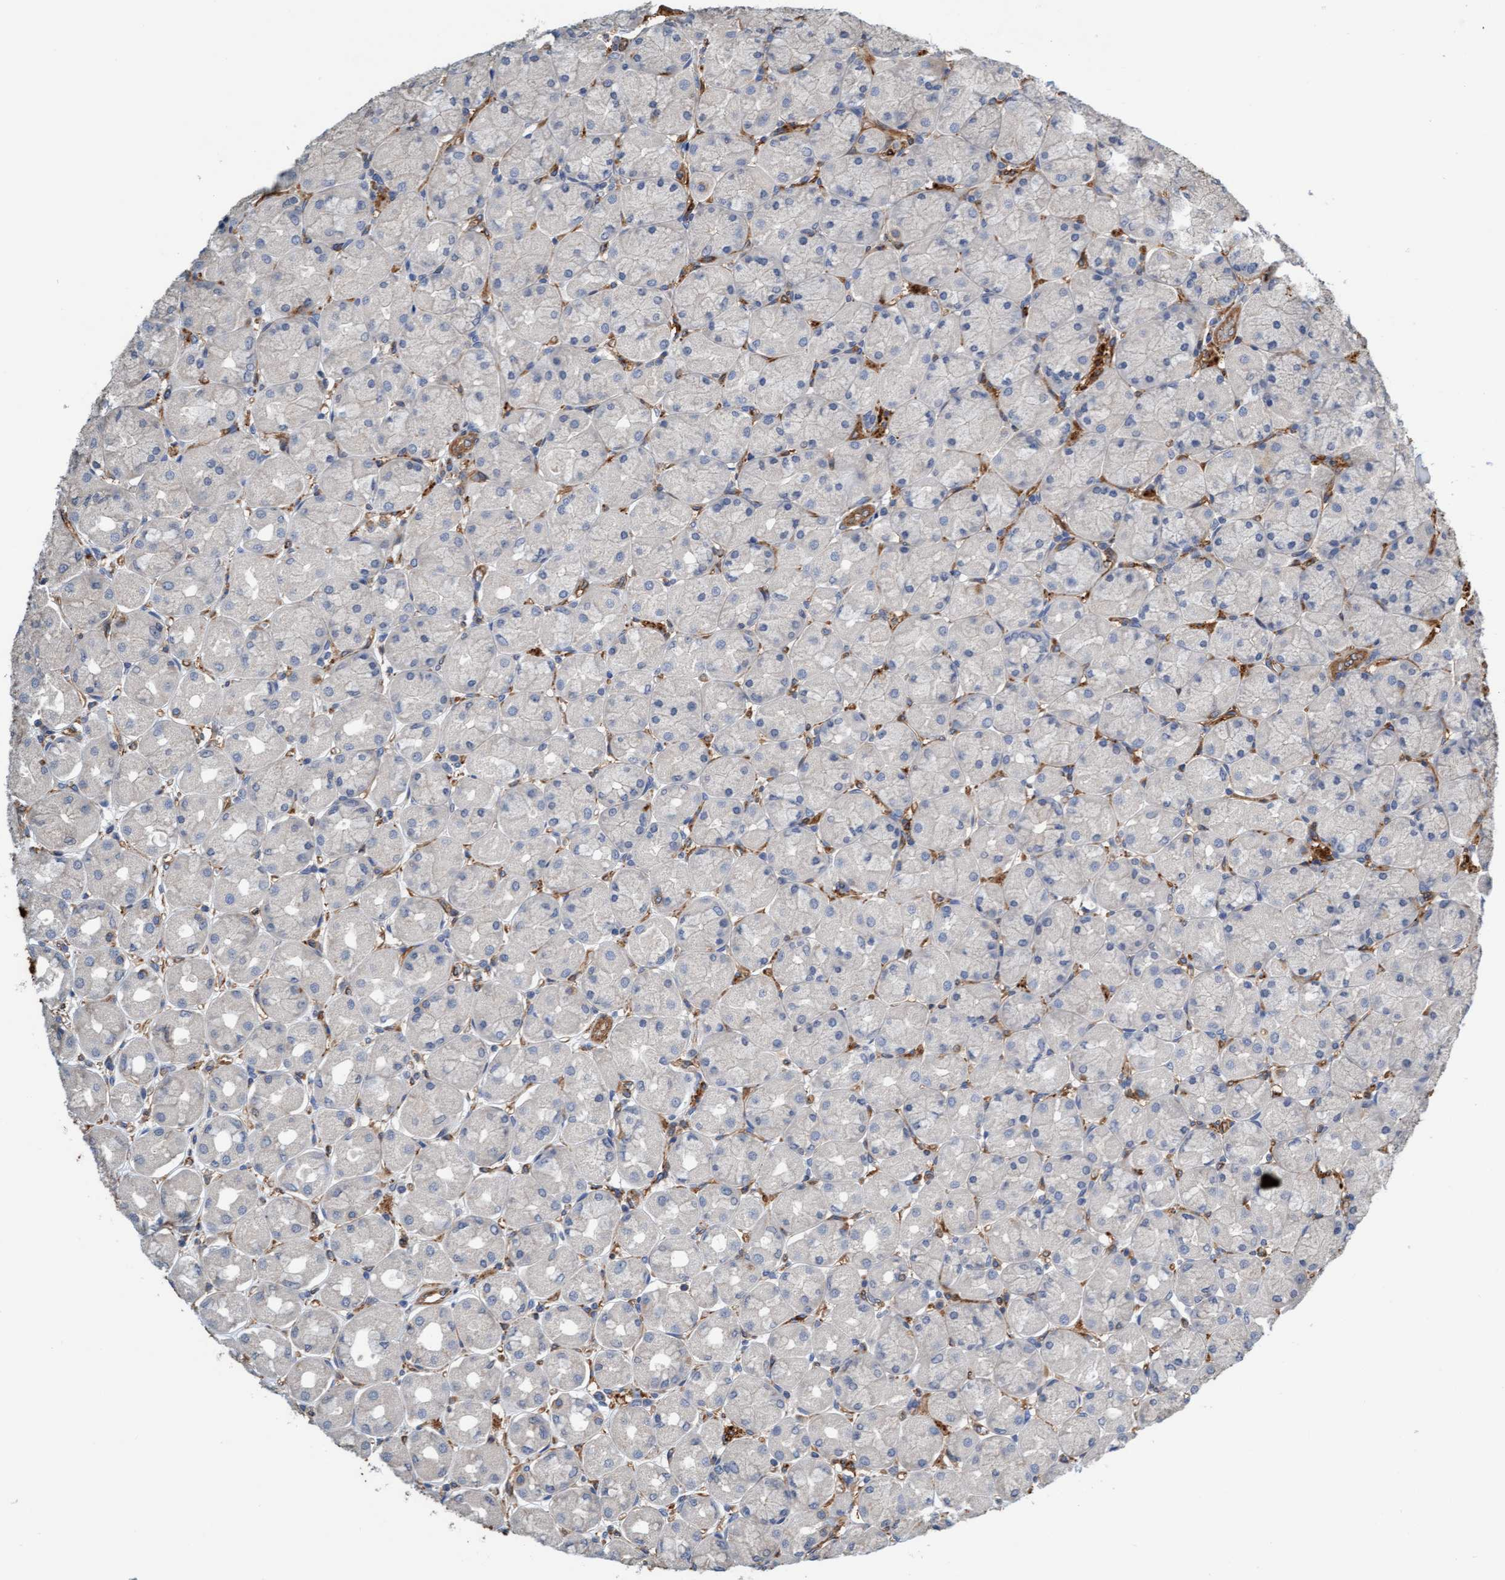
{"staining": {"intensity": "negative", "quantity": "none", "location": "none"}, "tissue": "stomach", "cell_type": "Glandular cells", "image_type": "normal", "snomed": [{"axis": "morphology", "description": "Normal tissue, NOS"}, {"axis": "topography", "description": "Stomach, upper"}], "caption": "Immunohistochemistry image of normal stomach: human stomach stained with DAB exhibits no significant protein expression in glandular cells.", "gene": "FMNL3", "patient": {"sex": "female", "age": 56}}